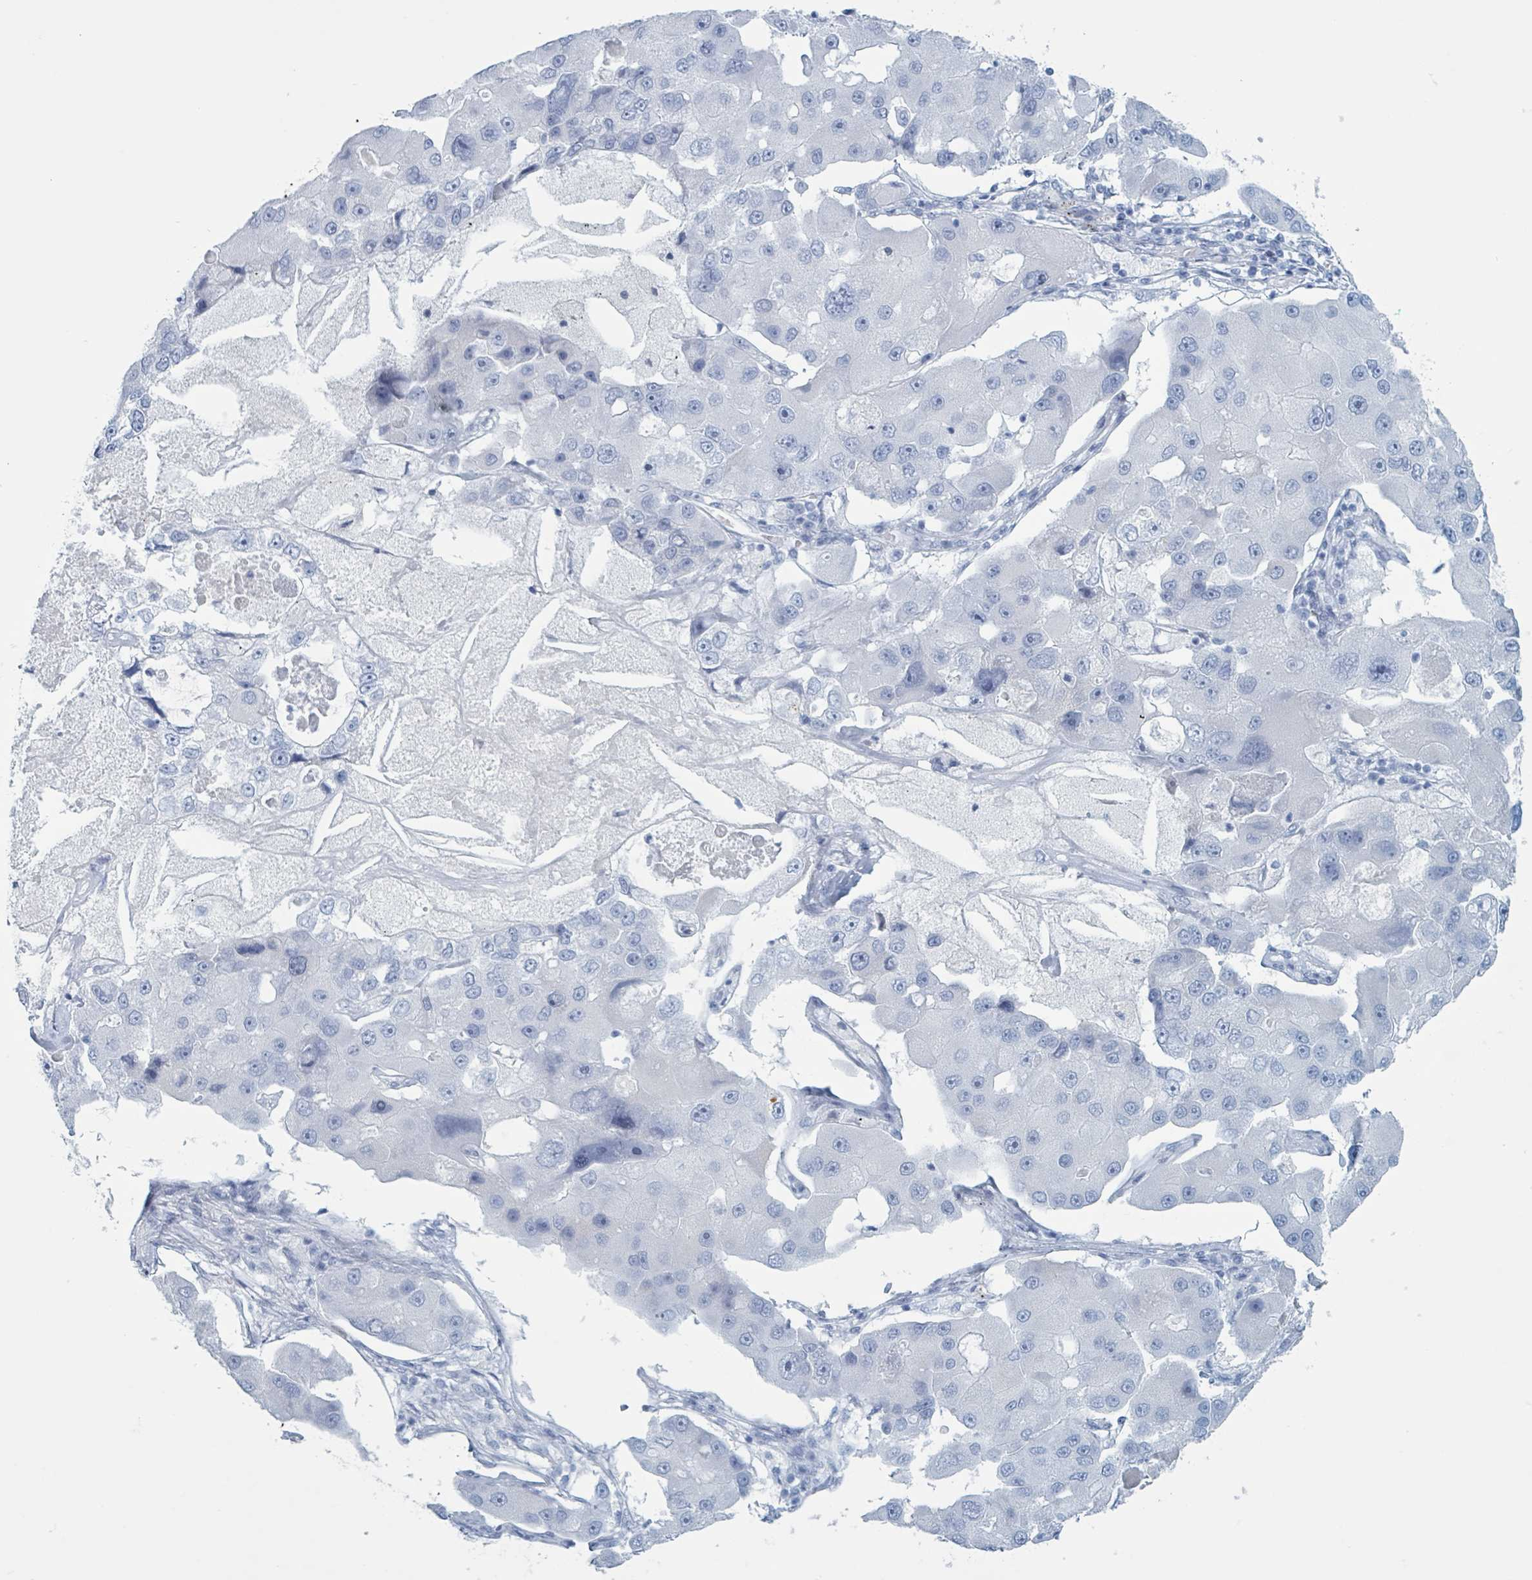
{"staining": {"intensity": "negative", "quantity": "none", "location": "none"}, "tissue": "lung cancer", "cell_type": "Tumor cells", "image_type": "cancer", "snomed": [{"axis": "morphology", "description": "Adenocarcinoma, NOS"}, {"axis": "topography", "description": "Lung"}], "caption": "Tumor cells show no significant positivity in lung cancer. (DAB (3,3'-diaminobenzidine) immunohistochemistry (IHC) with hematoxylin counter stain).", "gene": "KLK4", "patient": {"sex": "female", "age": 54}}